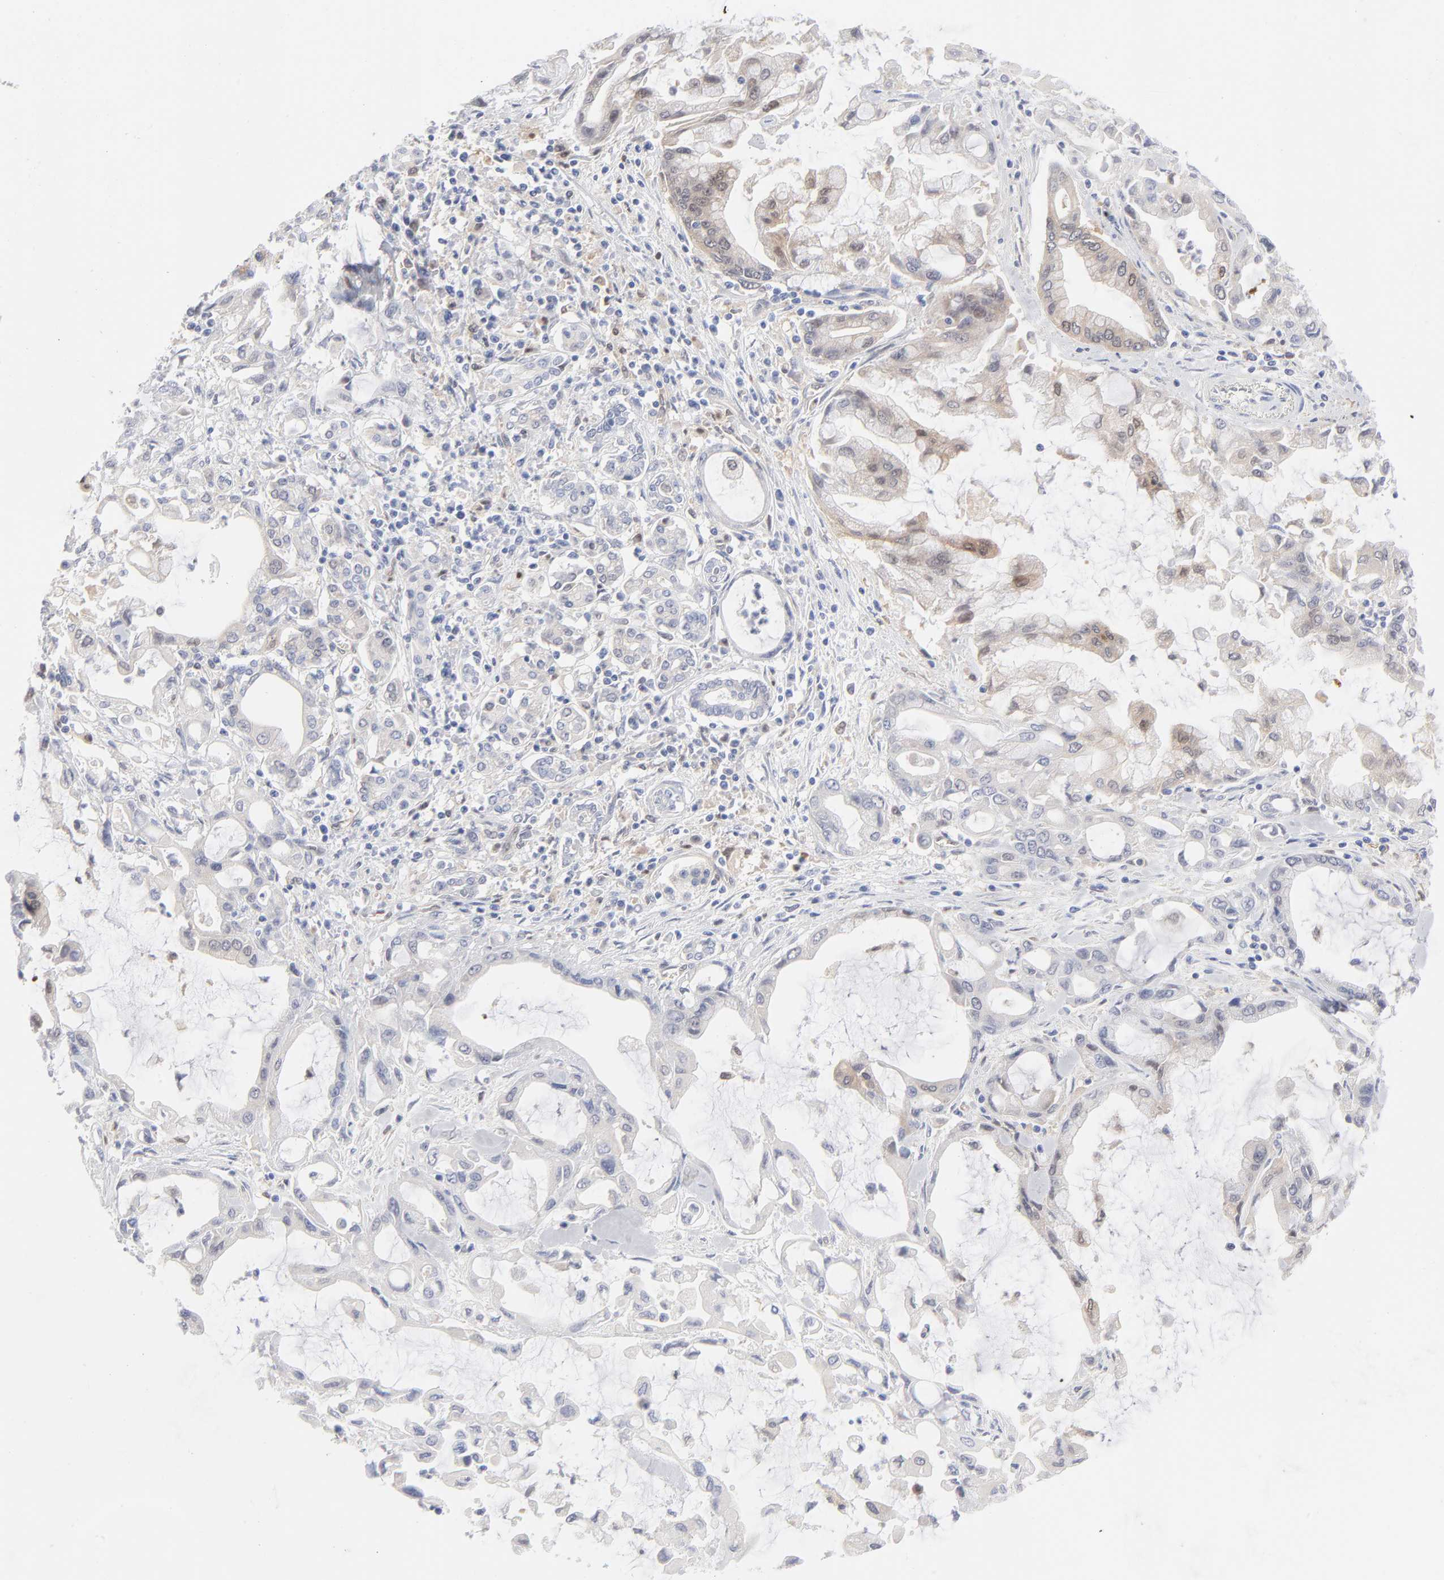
{"staining": {"intensity": "weak", "quantity": "25%-75%", "location": "cytoplasmic/membranous"}, "tissue": "pancreatic cancer", "cell_type": "Tumor cells", "image_type": "cancer", "snomed": [{"axis": "morphology", "description": "Adenocarcinoma, NOS"}, {"axis": "topography", "description": "Pancreas"}], "caption": "This is a histology image of immunohistochemistry (IHC) staining of pancreatic cancer, which shows weak positivity in the cytoplasmic/membranous of tumor cells.", "gene": "ARRB1", "patient": {"sex": "female", "age": 57}}